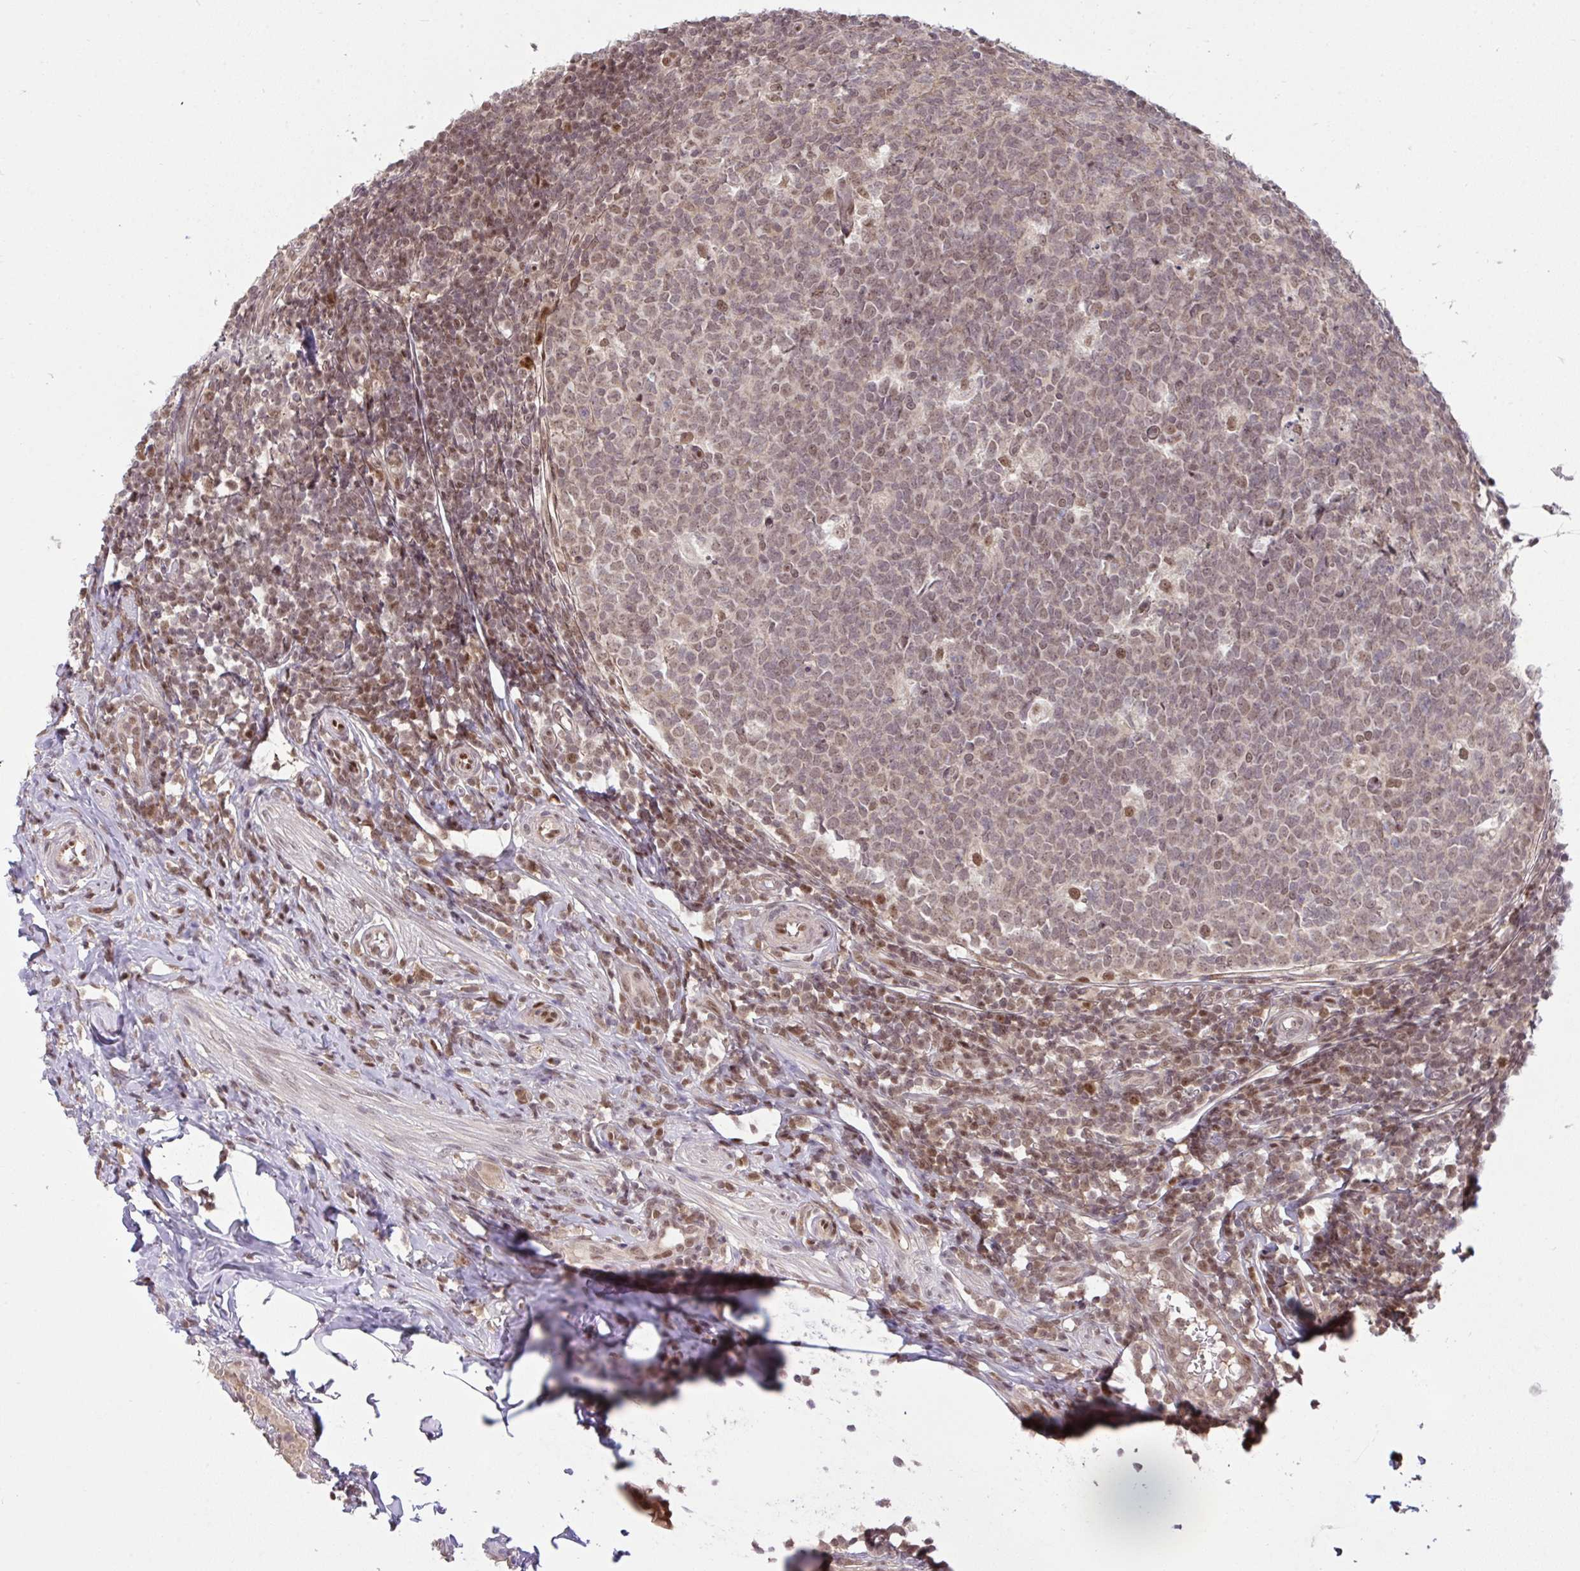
{"staining": {"intensity": "moderate", "quantity": ">75%", "location": "cytoplasmic/membranous,nuclear"}, "tissue": "appendix", "cell_type": "Glandular cells", "image_type": "normal", "snomed": [{"axis": "morphology", "description": "Normal tissue, NOS"}, {"axis": "topography", "description": "Appendix"}], "caption": "IHC staining of benign appendix, which demonstrates medium levels of moderate cytoplasmic/membranous,nuclear expression in approximately >75% of glandular cells indicating moderate cytoplasmic/membranous,nuclear protein expression. The staining was performed using DAB (brown) for protein detection and nuclei were counterstained in hematoxylin (blue).", "gene": "KLF2", "patient": {"sex": "male", "age": 18}}